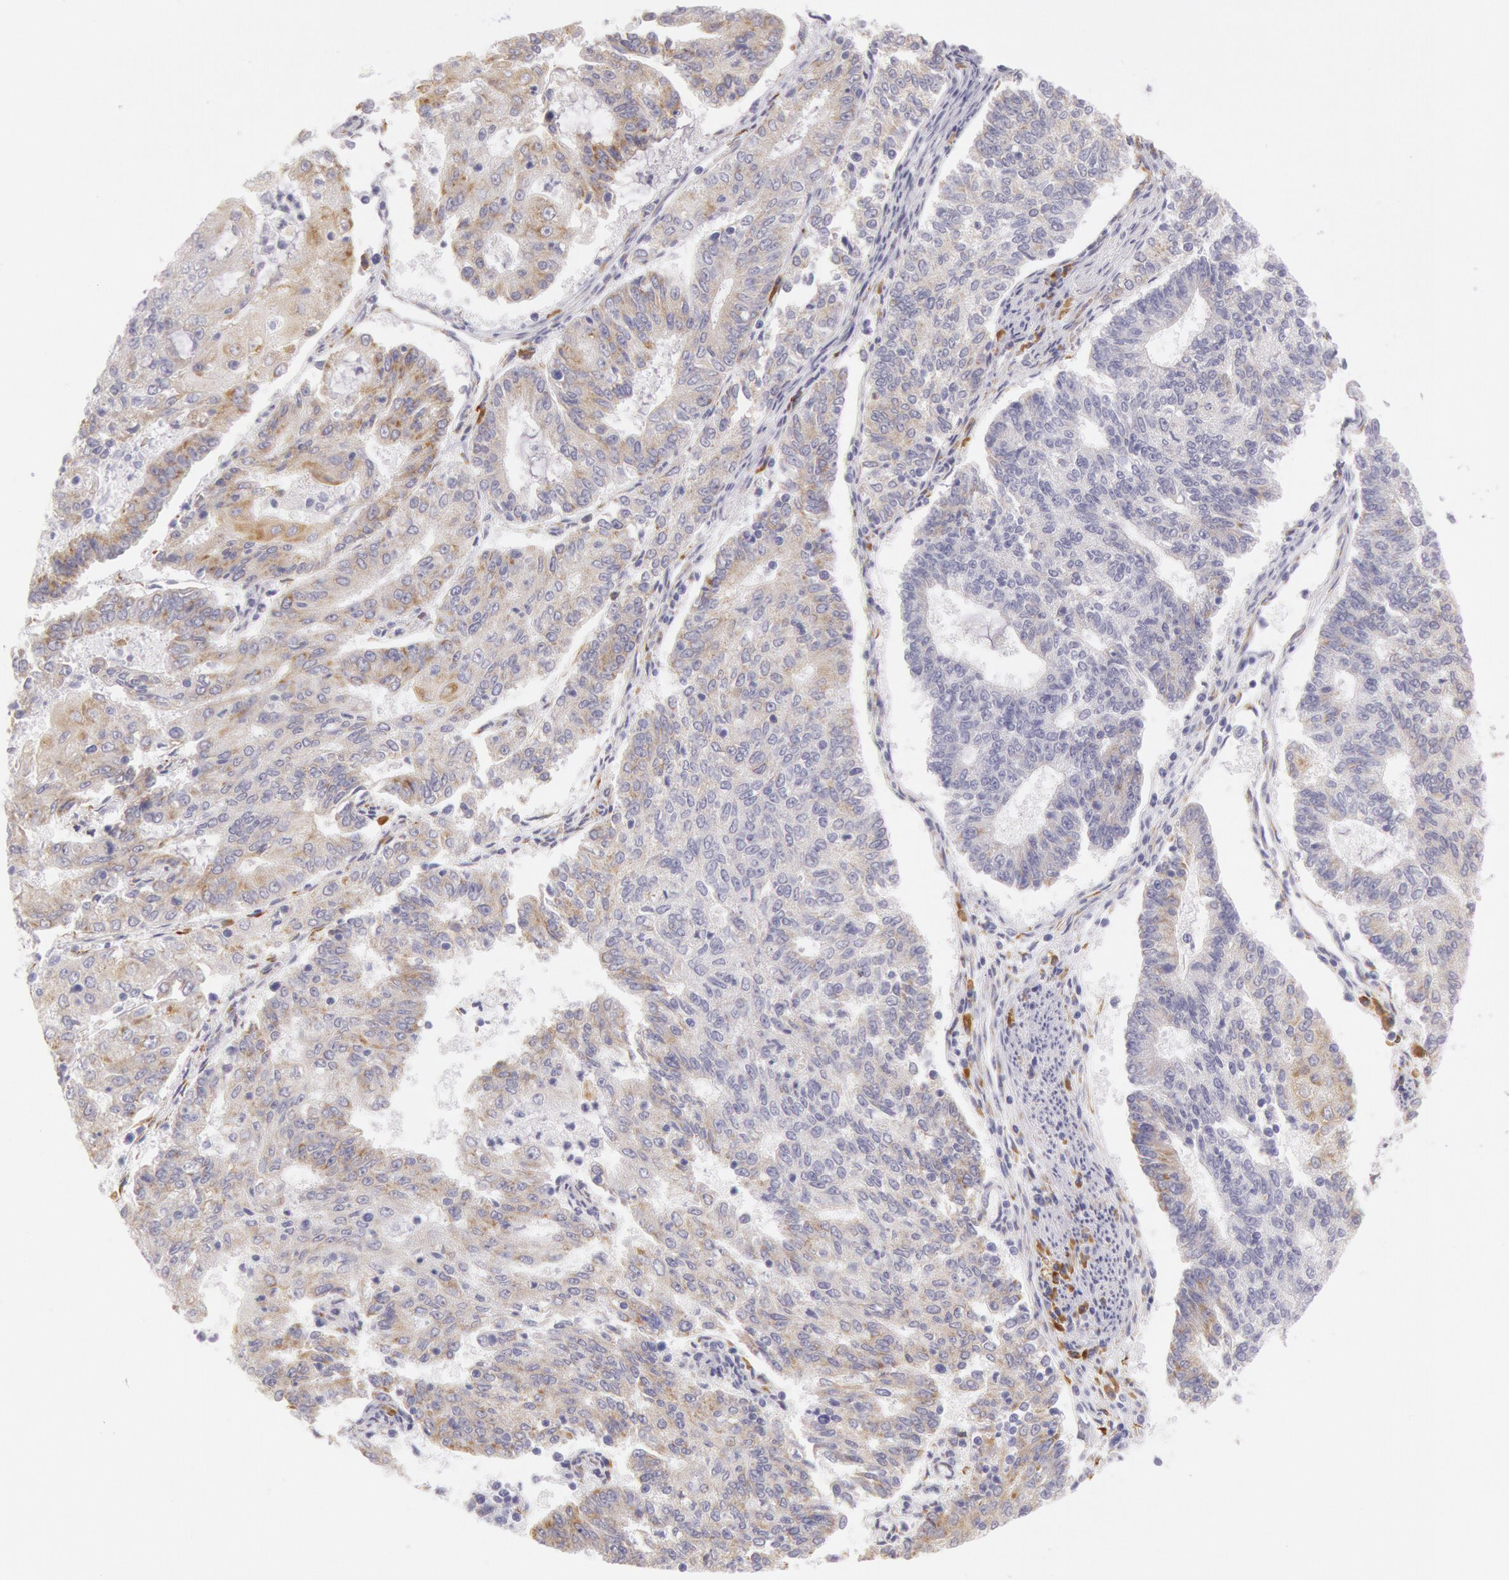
{"staining": {"intensity": "weak", "quantity": "25%-75%", "location": "cytoplasmic/membranous"}, "tissue": "endometrial cancer", "cell_type": "Tumor cells", "image_type": "cancer", "snomed": [{"axis": "morphology", "description": "Adenocarcinoma, NOS"}, {"axis": "topography", "description": "Endometrium"}], "caption": "Endometrial cancer stained with a protein marker exhibits weak staining in tumor cells.", "gene": "CIDEB", "patient": {"sex": "female", "age": 56}}